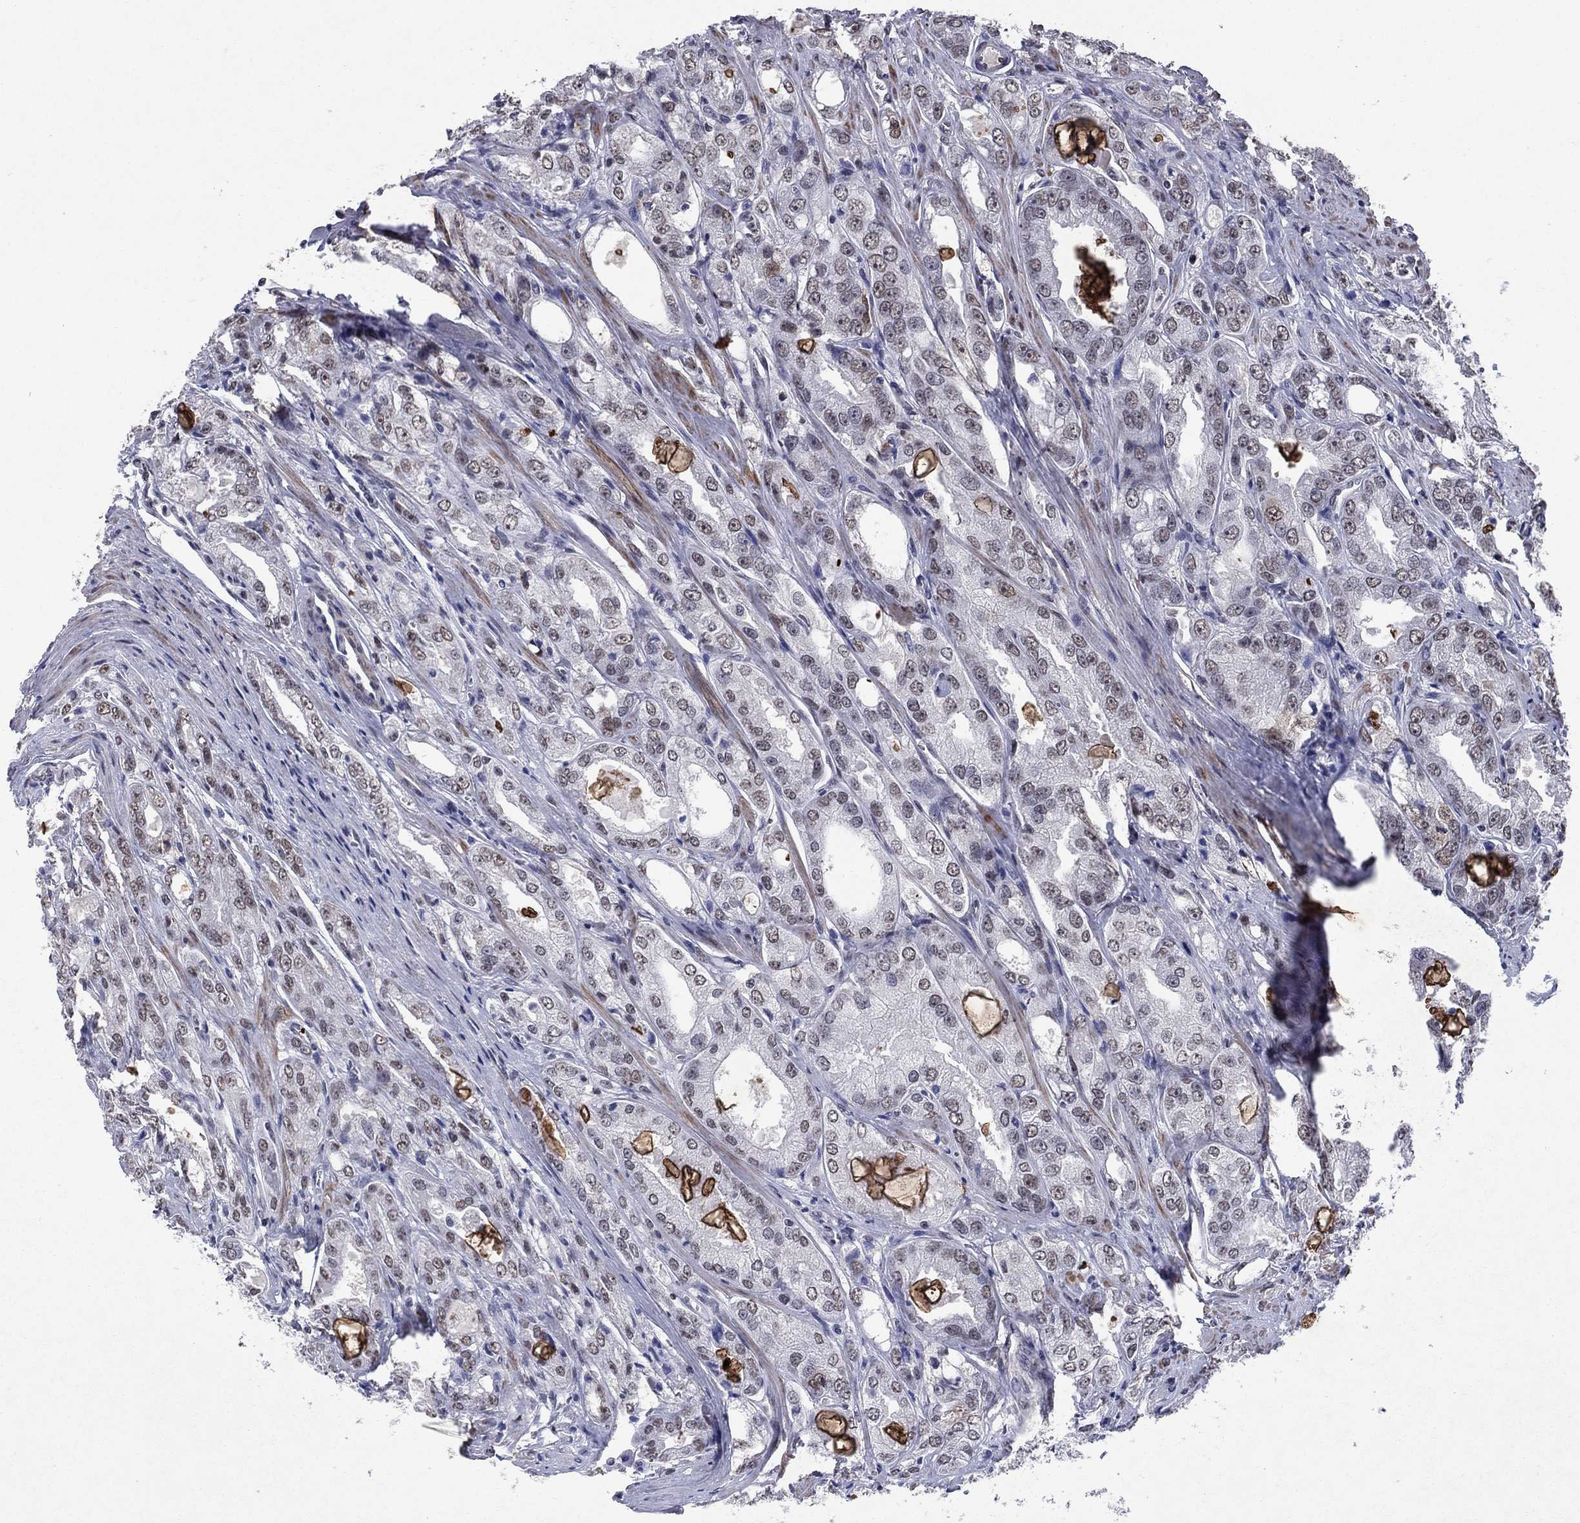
{"staining": {"intensity": "moderate", "quantity": "<25%", "location": "nuclear"}, "tissue": "prostate cancer", "cell_type": "Tumor cells", "image_type": "cancer", "snomed": [{"axis": "morphology", "description": "Adenocarcinoma, NOS"}, {"axis": "morphology", "description": "Adenocarcinoma, High grade"}, {"axis": "topography", "description": "Prostate"}], "caption": "Human prostate adenocarcinoma stained with a protein marker shows moderate staining in tumor cells.", "gene": "TYMS", "patient": {"sex": "male", "age": 70}}